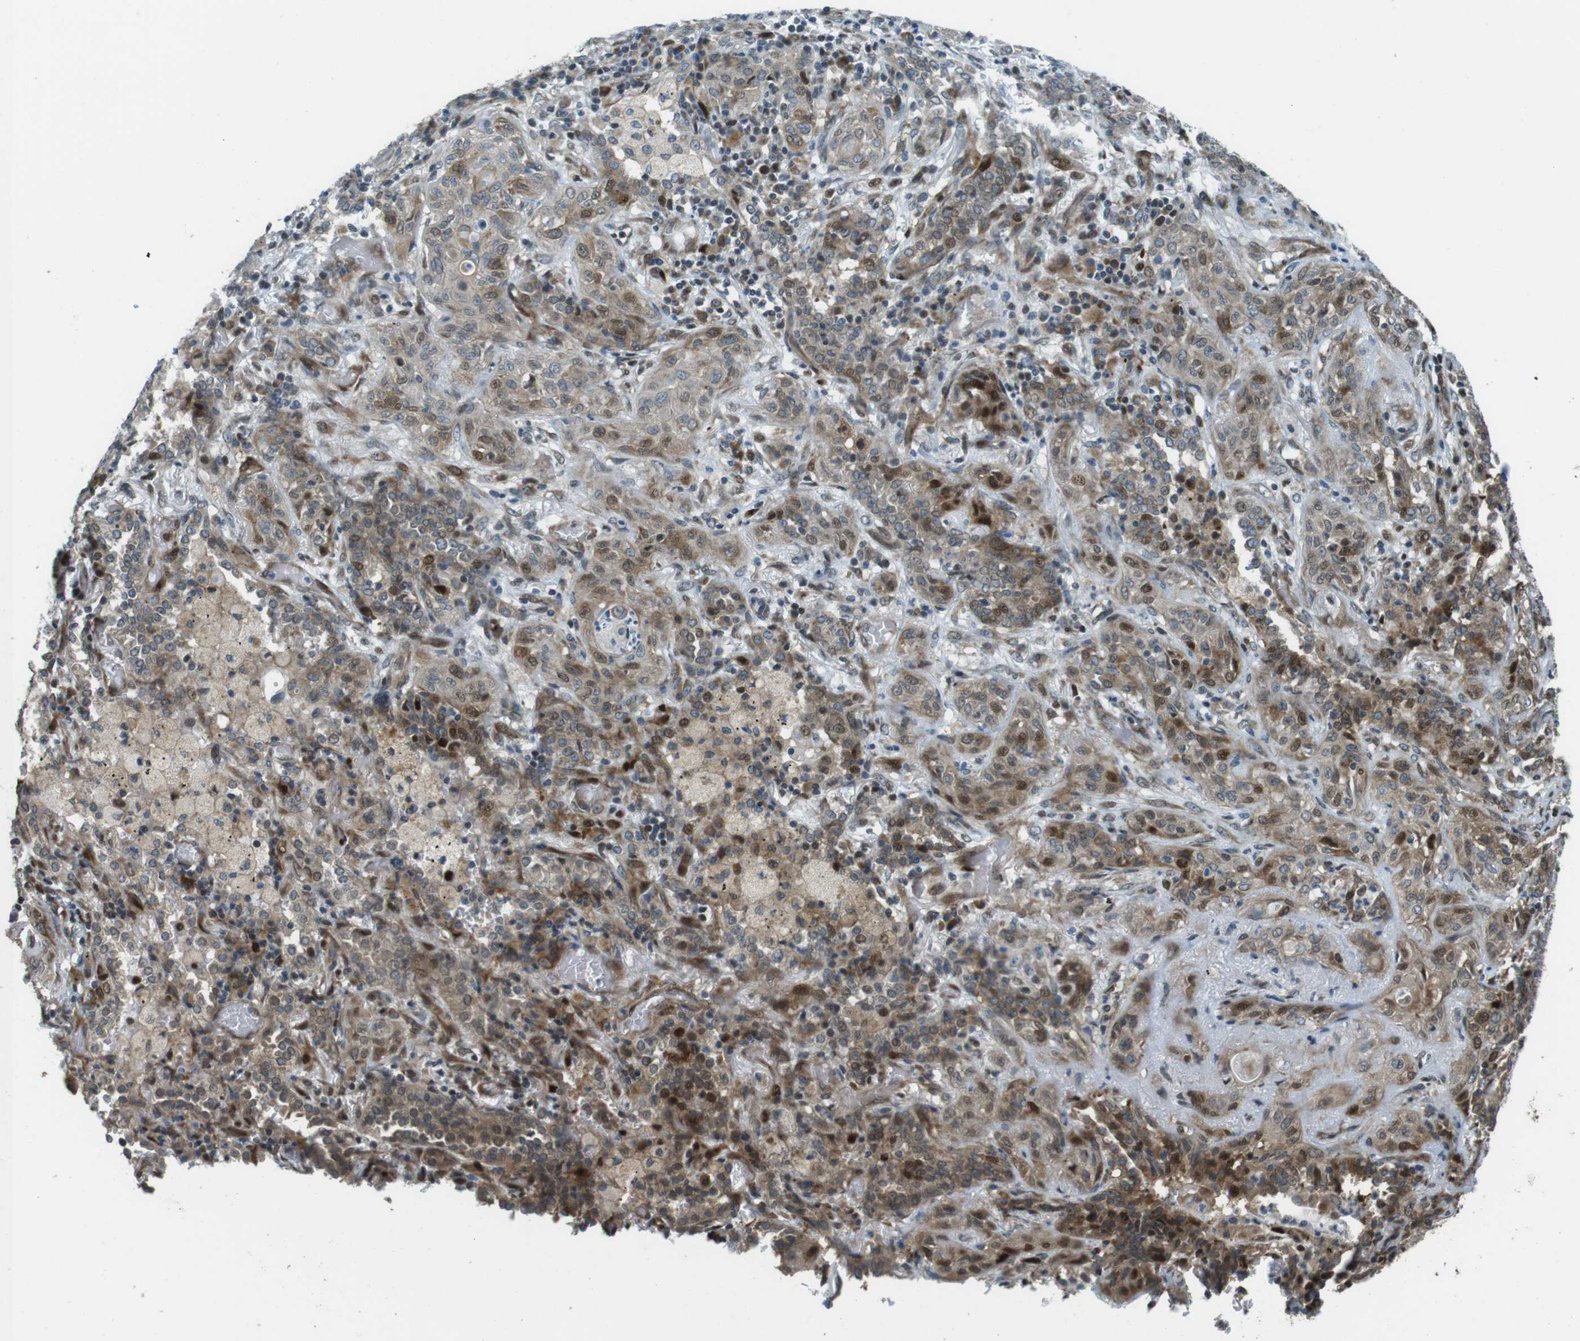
{"staining": {"intensity": "moderate", "quantity": "25%-75%", "location": "cytoplasmic/membranous,nuclear"}, "tissue": "lung cancer", "cell_type": "Tumor cells", "image_type": "cancer", "snomed": [{"axis": "morphology", "description": "Squamous cell carcinoma, NOS"}, {"axis": "topography", "description": "Lung"}], "caption": "This histopathology image demonstrates IHC staining of lung cancer (squamous cell carcinoma), with medium moderate cytoplasmic/membranous and nuclear staining in about 25%-75% of tumor cells.", "gene": "ZNF330", "patient": {"sex": "female", "age": 47}}